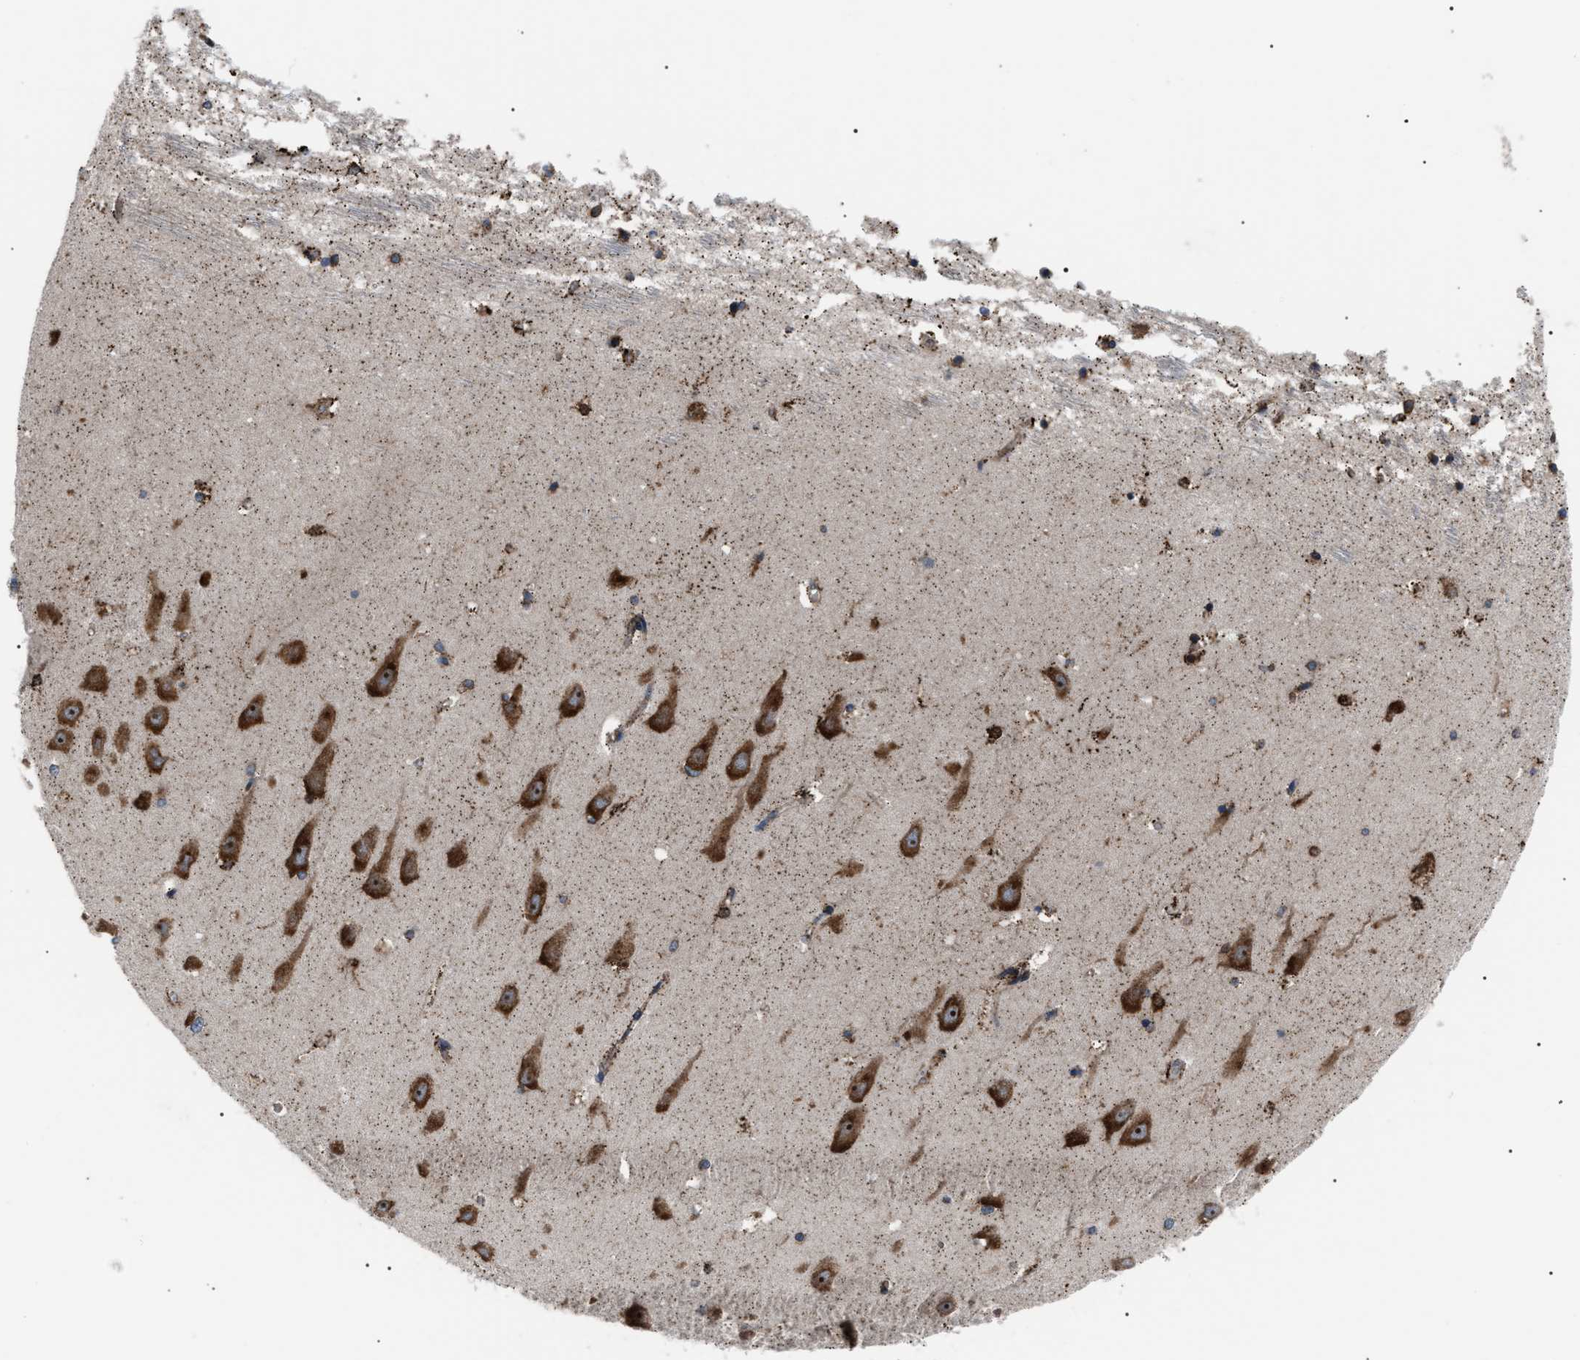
{"staining": {"intensity": "moderate", "quantity": "<25%", "location": "cytoplasmic/membranous"}, "tissue": "hippocampus", "cell_type": "Glial cells", "image_type": "normal", "snomed": [{"axis": "morphology", "description": "Normal tissue, NOS"}, {"axis": "topography", "description": "Hippocampus"}], "caption": "Normal hippocampus reveals moderate cytoplasmic/membranous positivity in about <25% of glial cells.", "gene": "AGO2", "patient": {"sex": "male", "age": 45}}